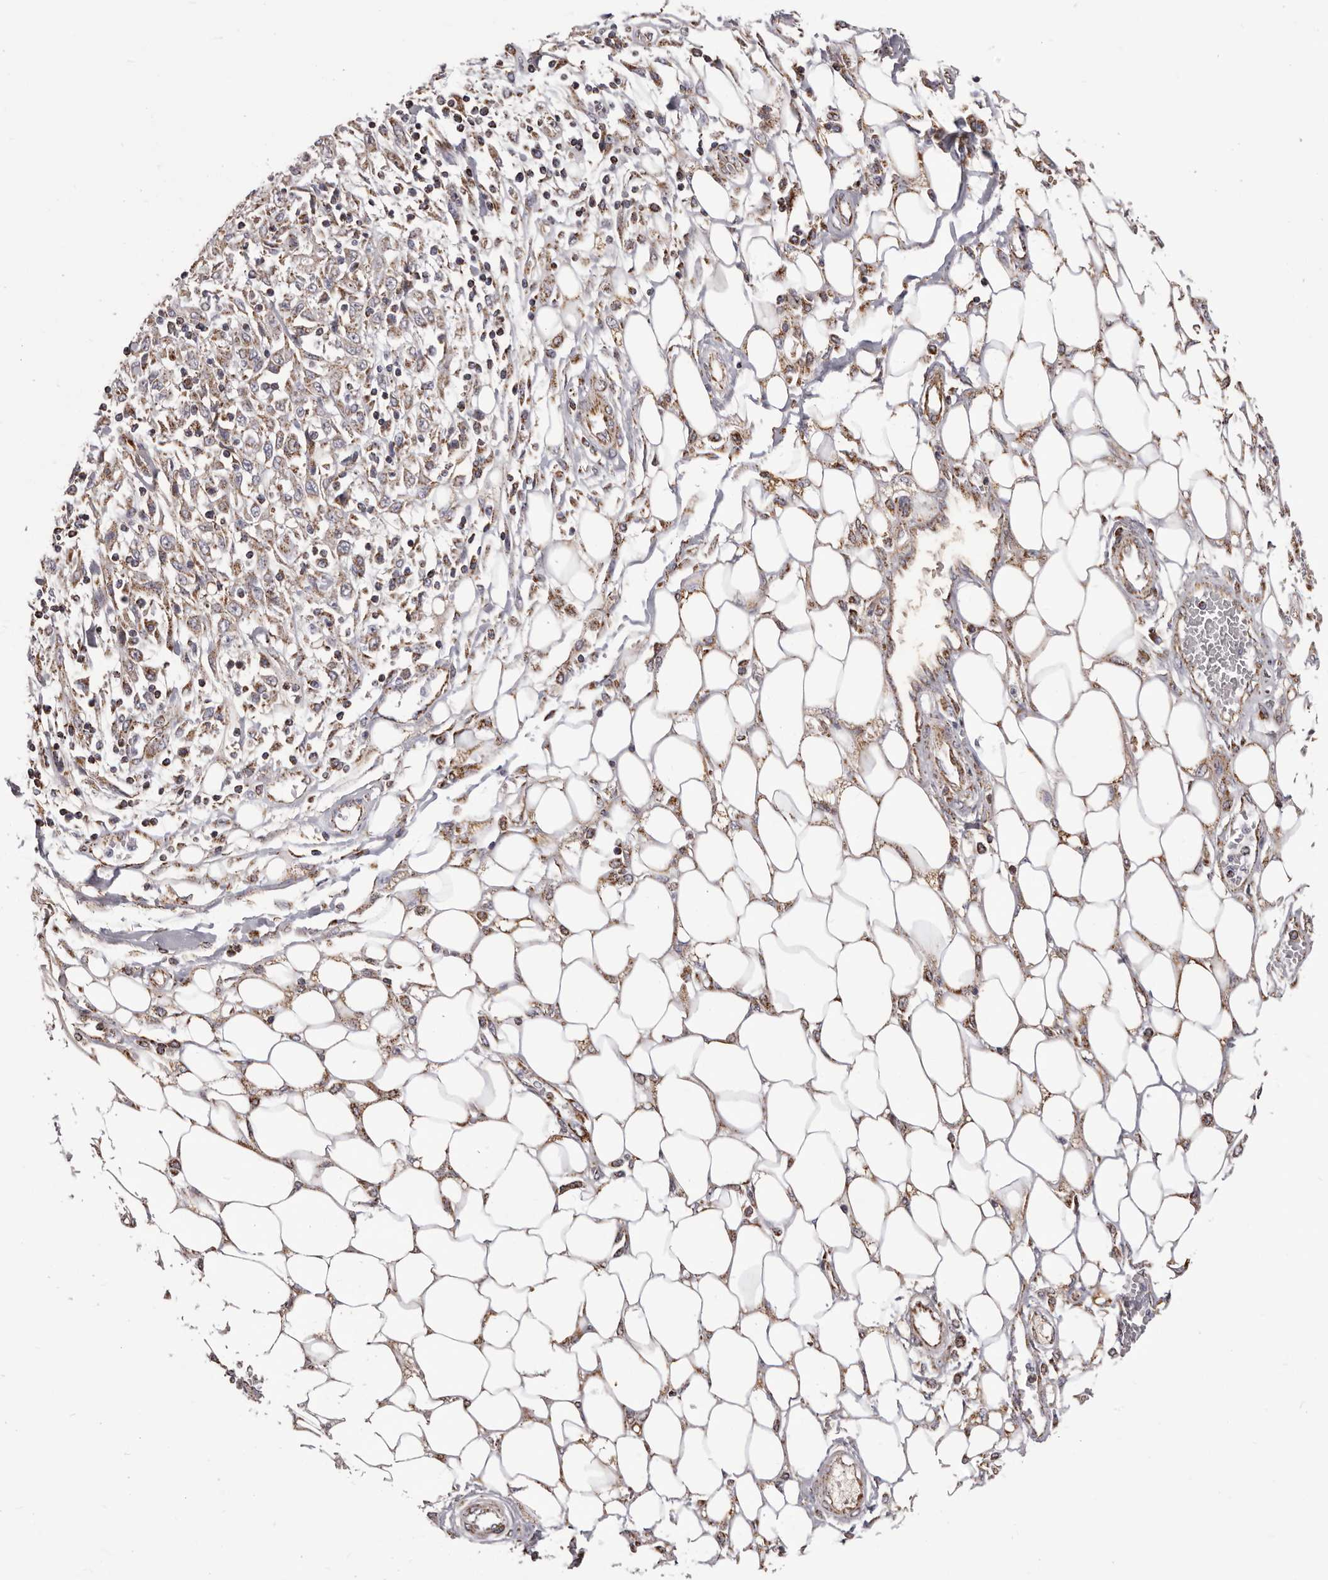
{"staining": {"intensity": "weak", "quantity": "25%-75%", "location": "cytoplasmic/membranous"}, "tissue": "skin cancer", "cell_type": "Tumor cells", "image_type": "cancer", "snomed": [{"axis": "morphology", "description": "Squamous cell carcinoma, NOS"}, {"axis": "morphology", "description": "Squamous cell carcinoma, metastatic, NOS"}, {"axis": "topography", "description": "Skin"}, {"axis": "topography", "description": "Lymph node"}], "caption": "Immunohistochemical staining of human metastatic squamous cell carcinoma (skin) exhibits weak cytoplasmic/membranous protein positivity in approximately 25%-75% of tumor cells. (DAB IHC, brown staining for protein, blue staining for nuclei).", "gene": "CHRM2", "patient": {"sex": "male", "age": 75}}